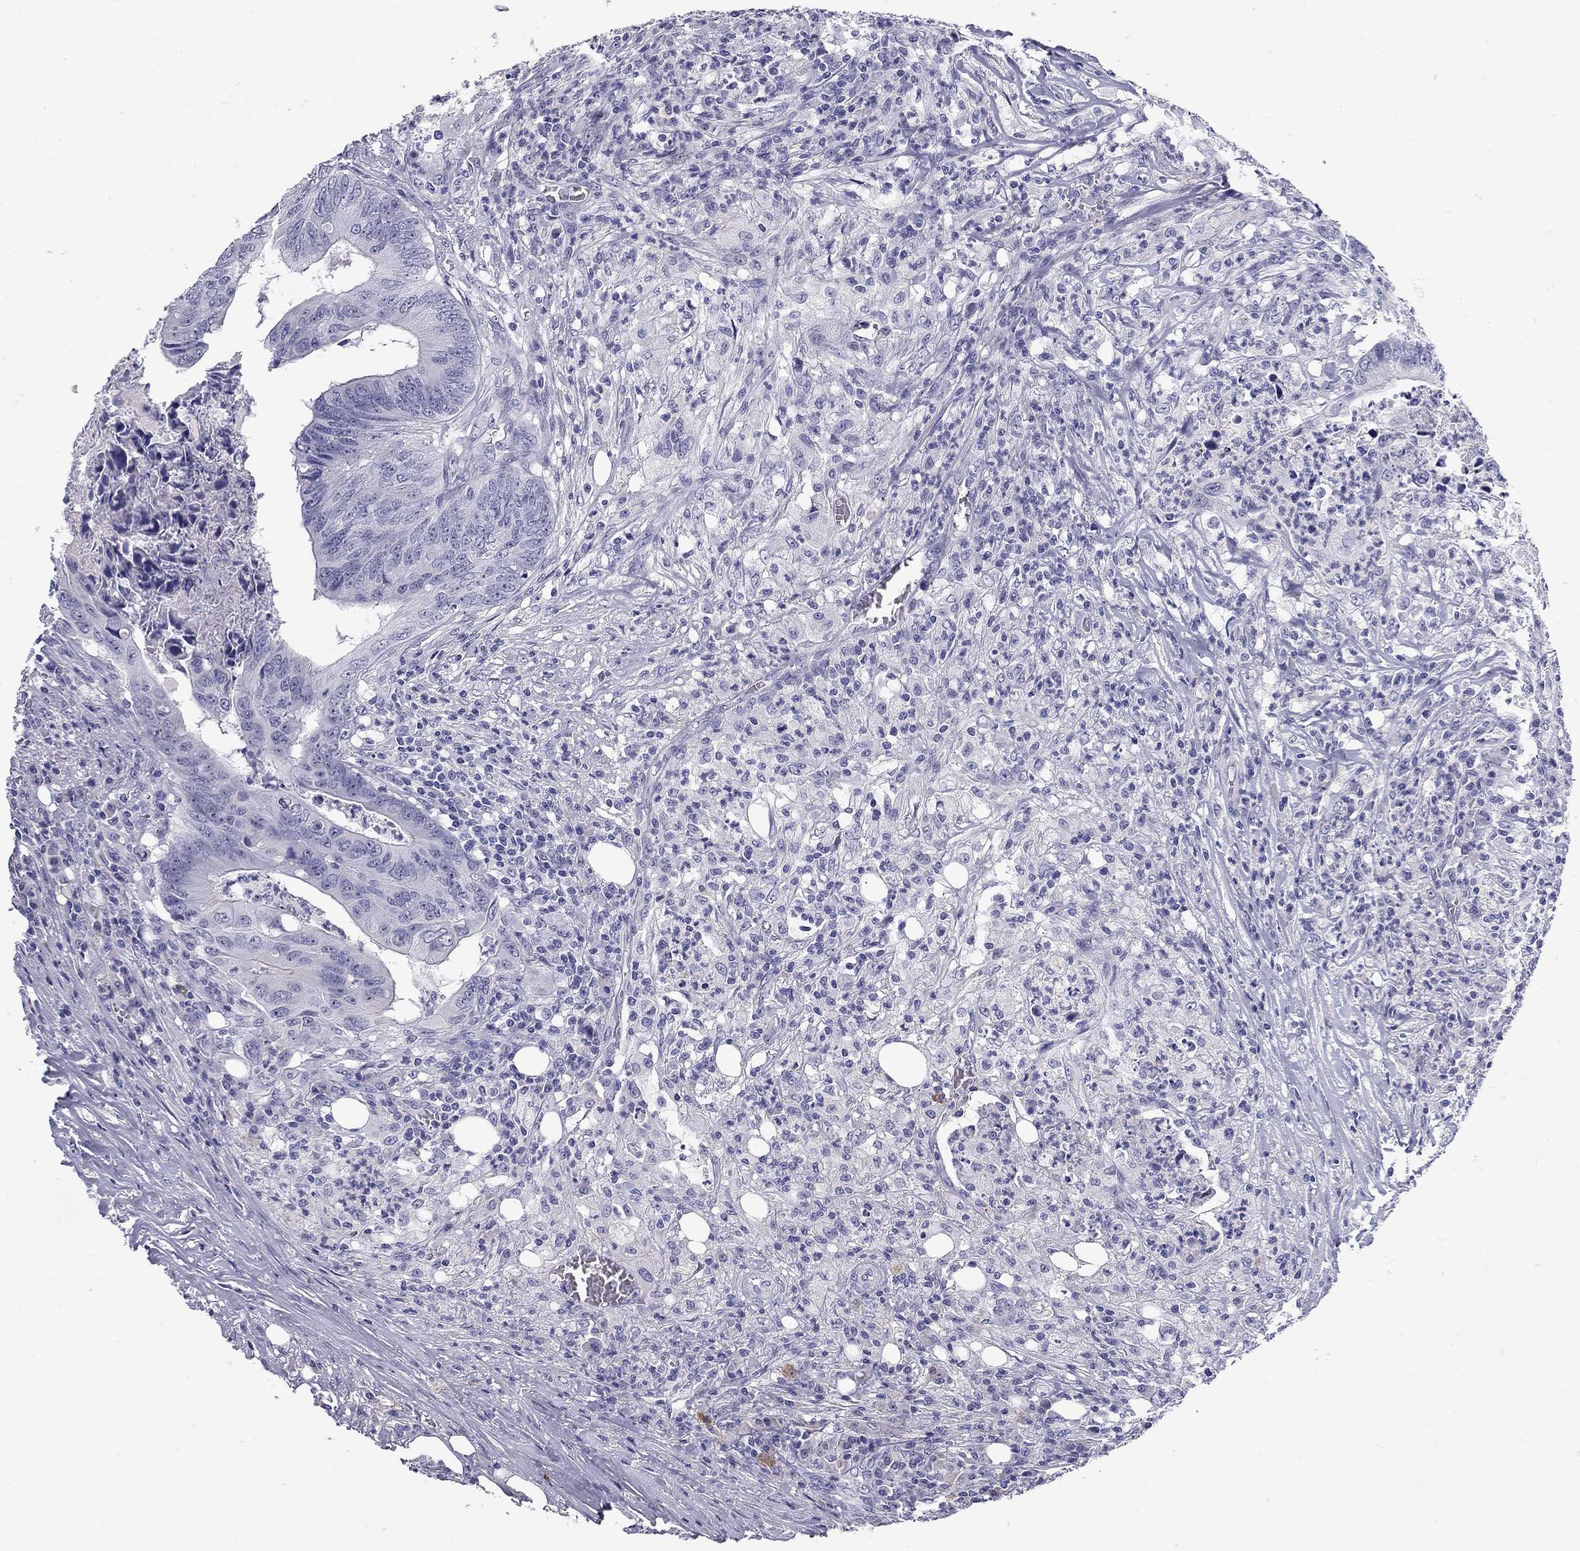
{"staining": {"intensity": "negative", "quantity": "none", "location": "none"}, "tissue": "colorectal cancer", "cell_type": "Tumor cells", "image_type": "cancer", "snomed": [{"axis": "morphology", "description": "Adenocarcinoma, NOS"}, {"axis": "topography", "description": "Colon"}], "caption": "DAB (3,3'-diaminobenzidine) immunohistochemical staining of human colorectal adenocarcinoma exhibits no significant positivity in tumor cells. The staining was performed using DAB (3,3'-diaminobenzidine) to visualize the protein expression in brown, while the nuclei were stained in blue with hematoxylin (Magnification: 20x).", "gene": "C8orf88", "patient": {"sex": "male", "age": 84}}